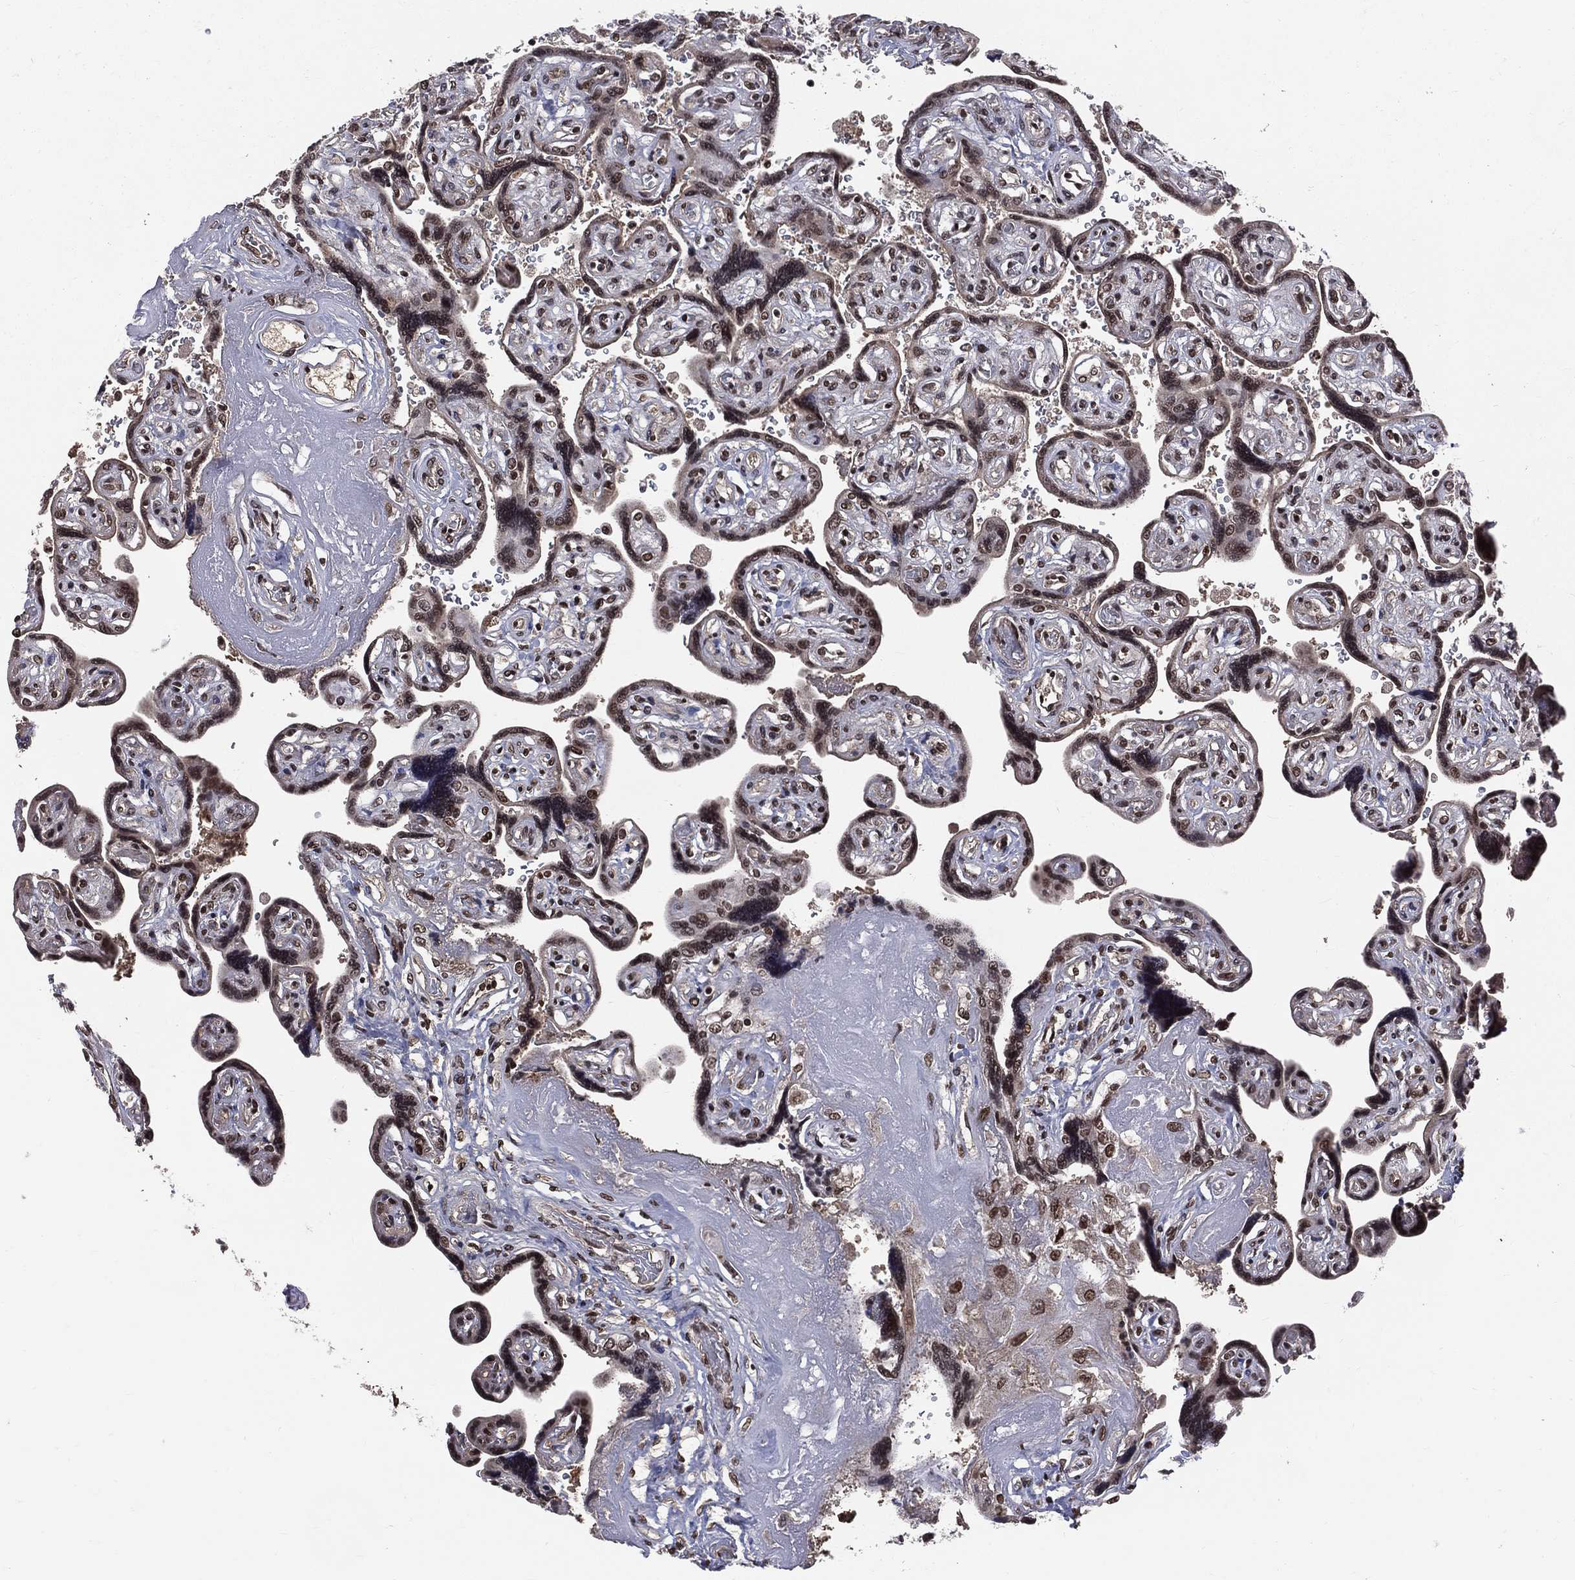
{"staining": {"intensity": "strong", "quantity": ">75%", "location": "nuclear"}, "tissue": "placenta", "cell_type": "Decidual cells", "image_type": "normal", "snomed": [{"axis": "morphology", "description": "Normal tissue, NOS"}, {"axis": "topography", "description": "Placenta"}], "caption": "Placenta stained with immunohistochemistry shows strong nuclear expression in approximately >75% of decidual cells.", "gene": "SMC3", "patient": {"sex": "female", "age": 32}}